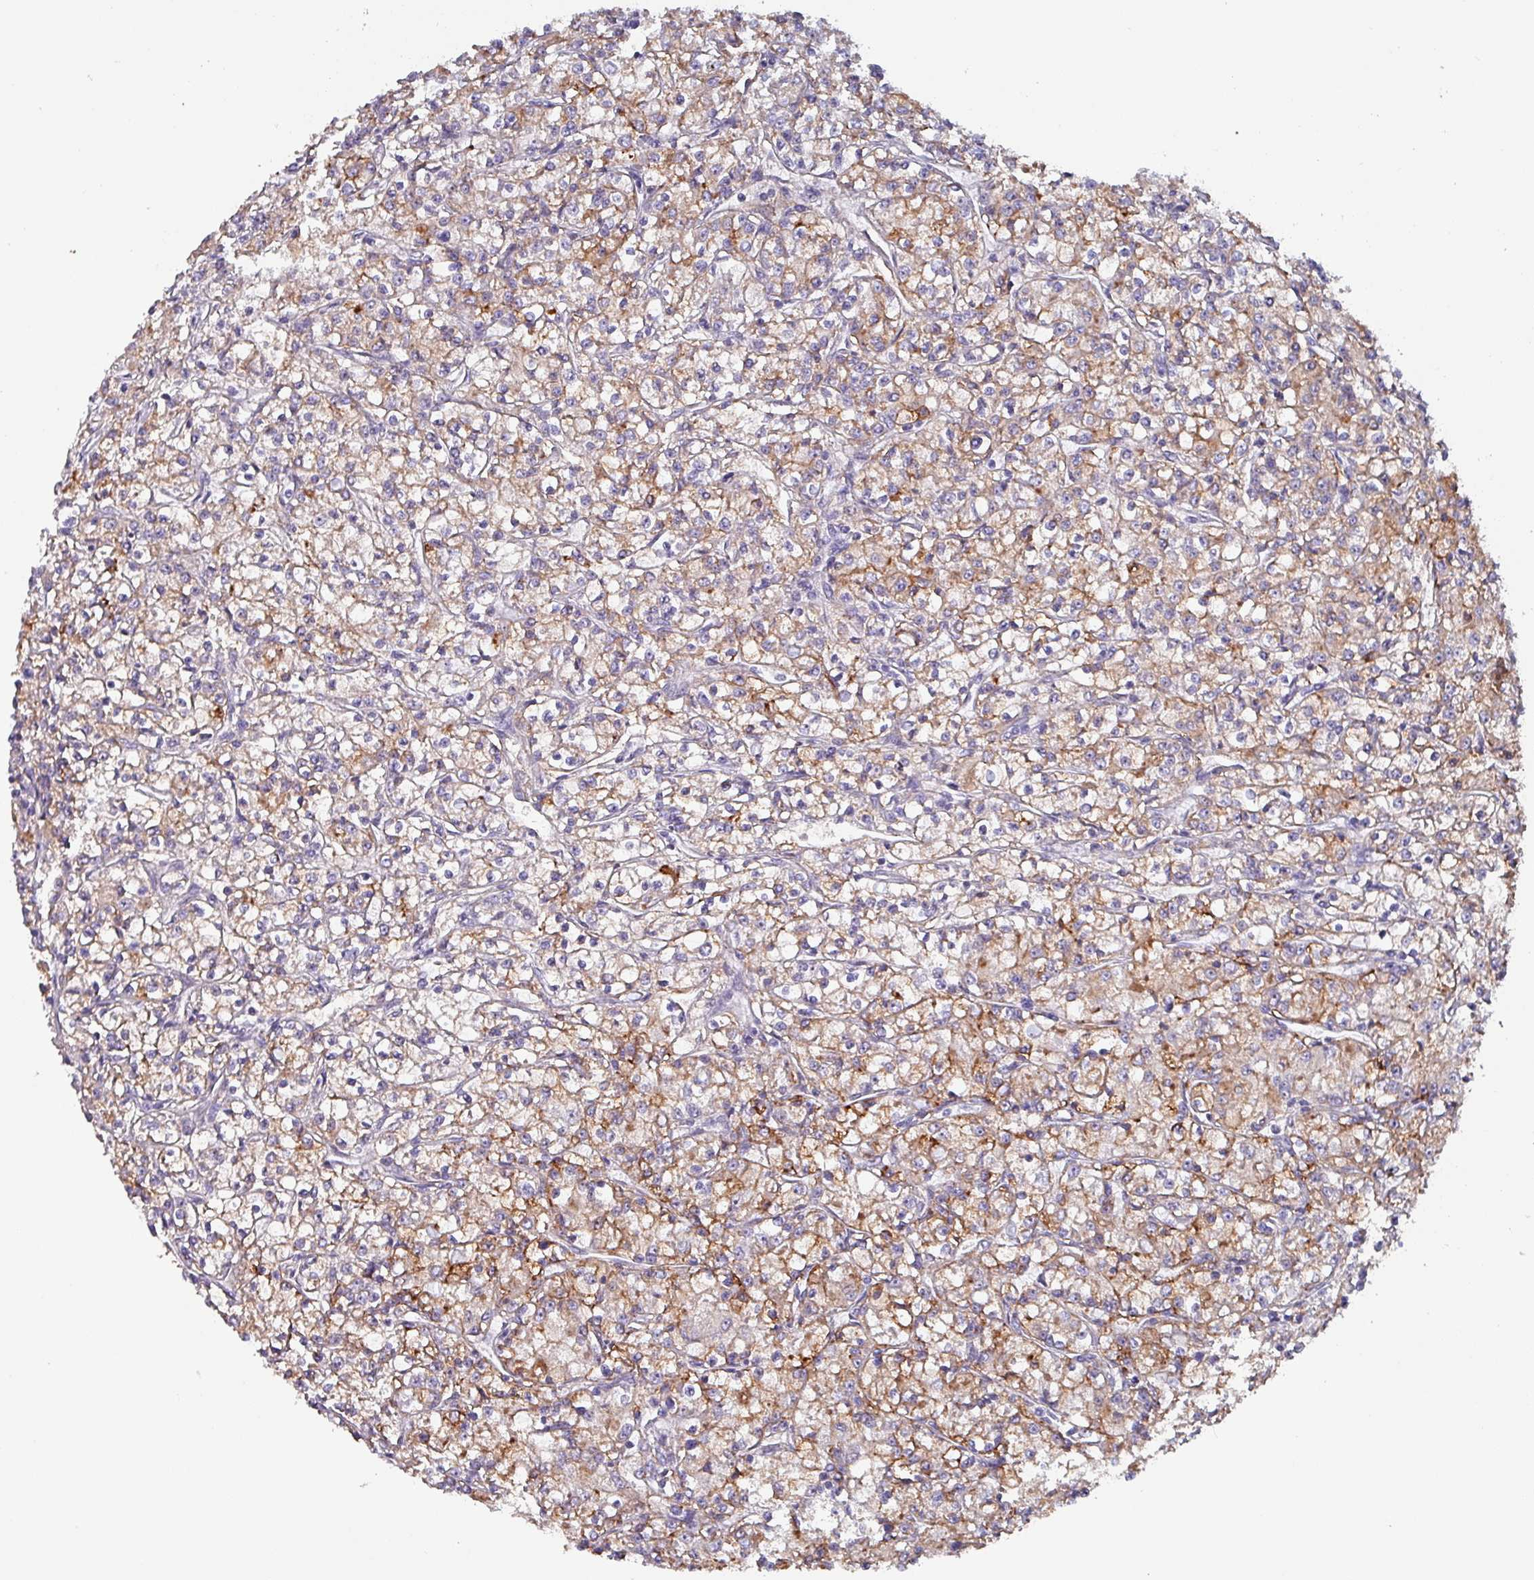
{"staining": {"intensity": "moderate", "quantity": ">75%", "location": "cytoplasmic/membranous"}, "tissue": "renal cancer", "cell_type": "Tumor cells", "image_type": "cancer", "snomed": [{"axis": "morphology", "description": "Adenocarcinoma, NOS"}, {"axis": "topography", "description": "Kidney"}], "caption": "DAB immunohistochemical staining of human renal cancer shows moderate cytoplasmic/membranous protein staining in about >75% of tumor cells. Nuclei are stained in blue.", "gene": "ZNF816-ZNF321P", "patient": {"sex": "female", "age": 59}}